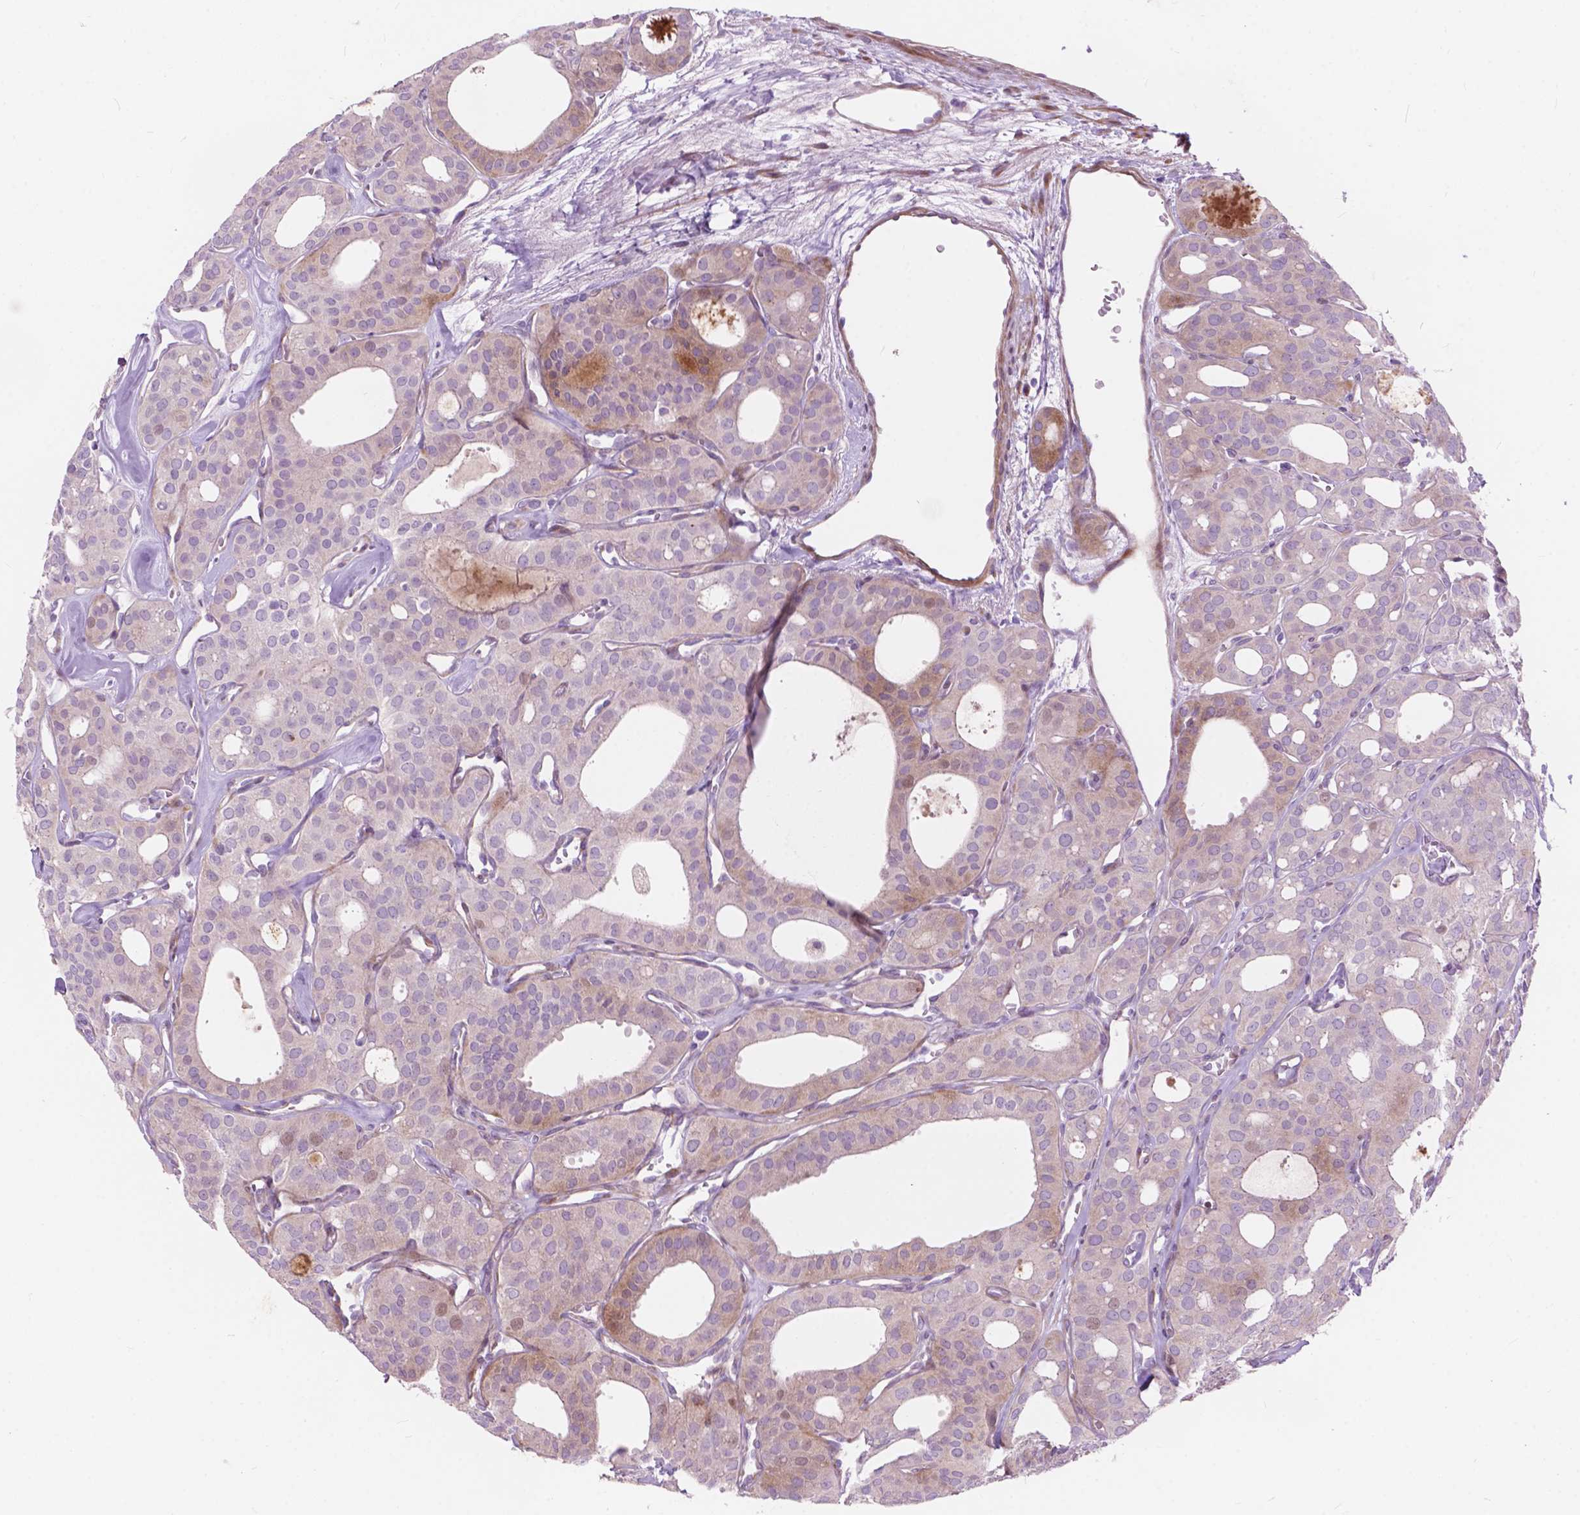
{"staining": {"intensity": "negative", "quantity": "none", "location": "none"}, "tissue": "thyroid cancer", "cell_type": "Tumor cells", "image_type": "cancer", "snomed": [{"axis": "morphology", "description": "Follicular adenoma carcinoma, NOS"}, {"axis": "topography", "description": "Thyroid gland"}], "caption": "The IHC image has no significant staining in tumor cells of thyroid cancer (follicular adenoma carcinoma) tissue.", "gene": "MORN1", "patient": {"sex": "male", "age": 75}}